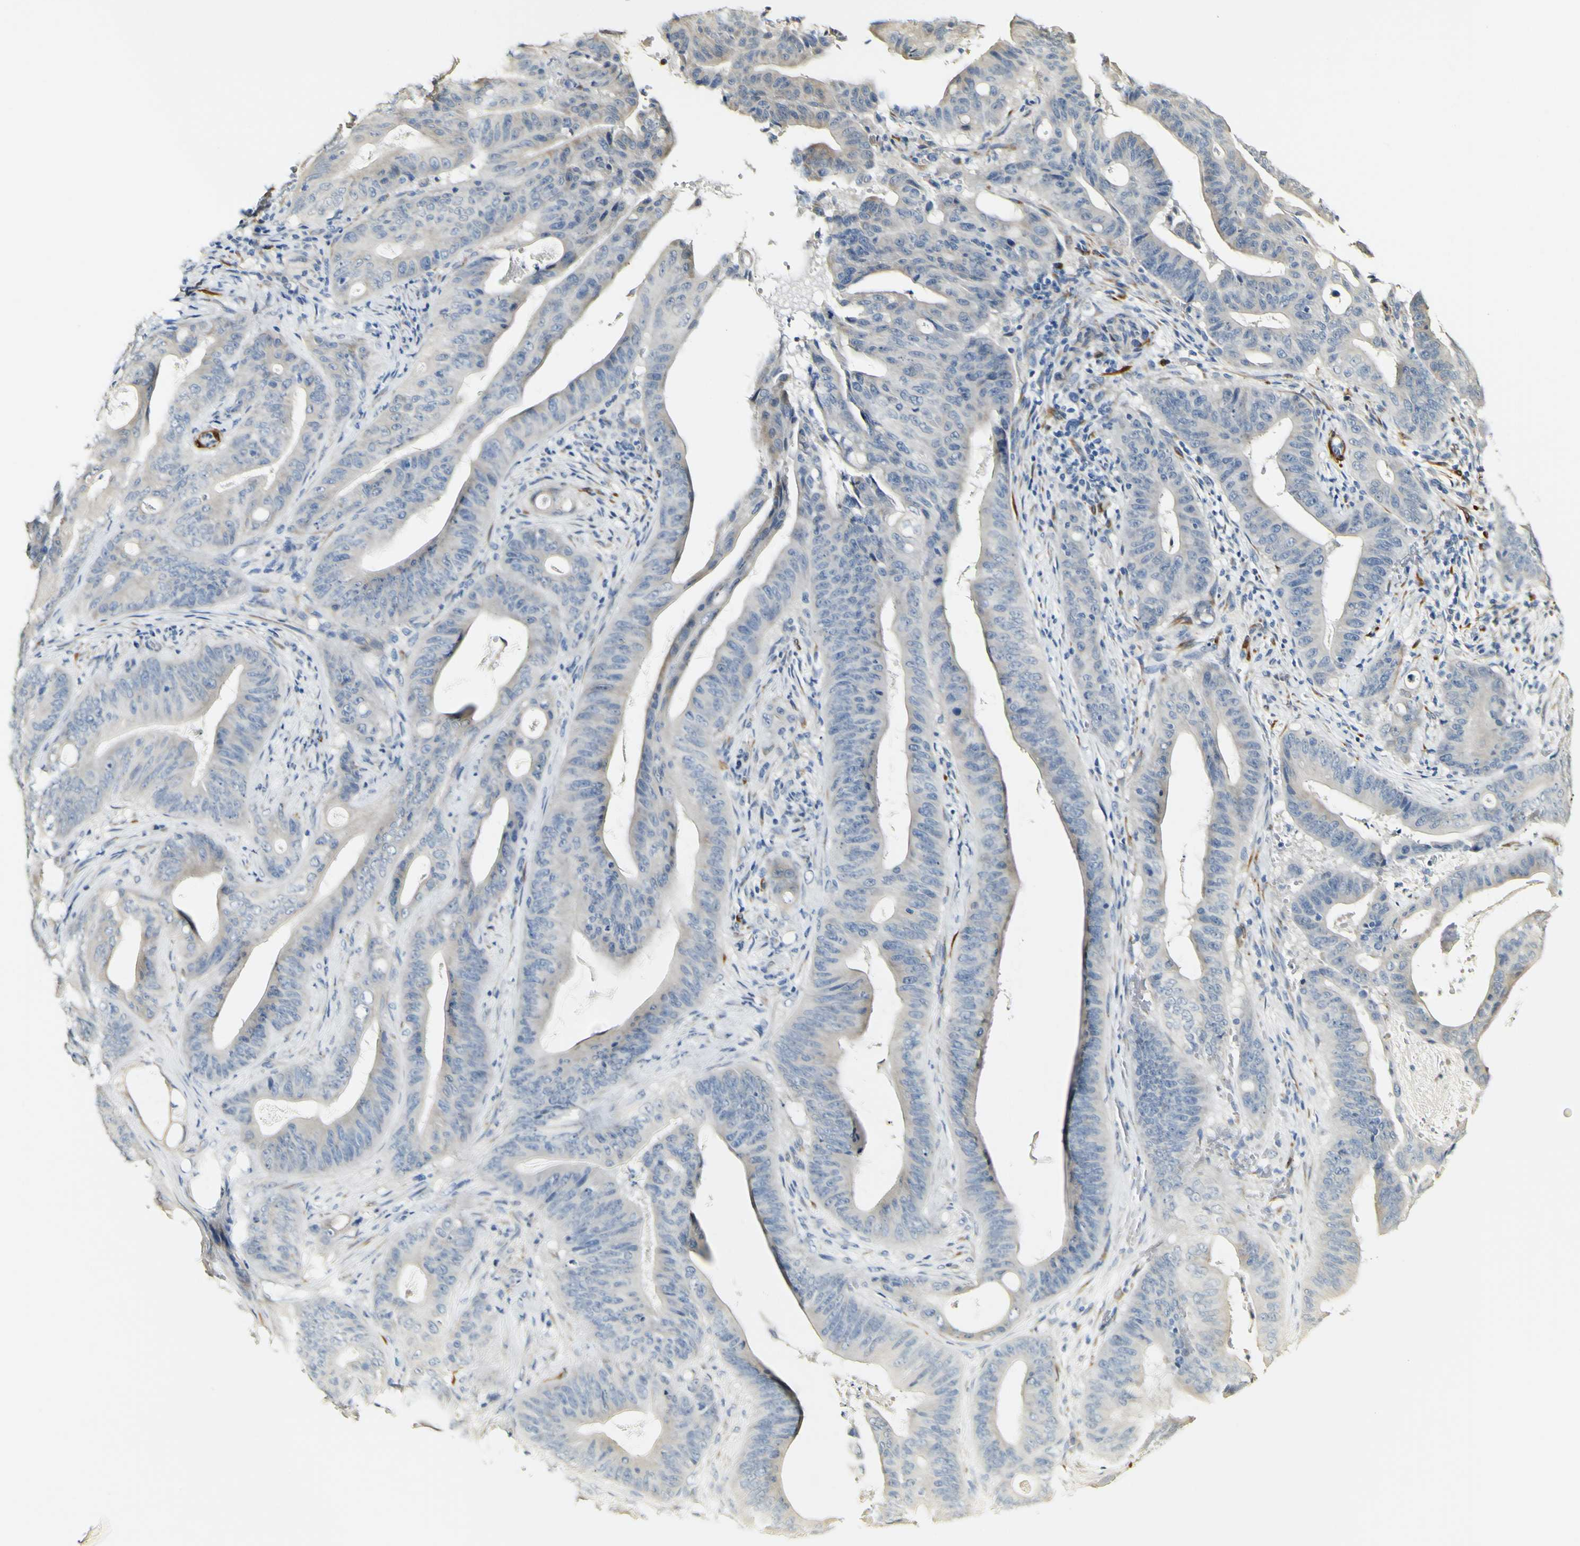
{"staining": {"intensity": "weak", "quantity": "<25%", "location": "cytoplasmic/membranous"}, "tissue": "pancreatic cancer", "cell_type": "Tumor cells", "image_type": "cancer", "snomed": [{"axis": "morphology", "description": "Normal tissue, NOS"}, {"axis": "topography", "description": "Lymph node"}], "caption": "High magnification brightfield microscopy of pancreatic cancer stained with DAB (brown) and counterstained with hematoxylin (blue): tumor cells show no significant staining. (DAB immunohistochemistry (IHC) visualized using brightfield microscopy, high magnification).", "gene": "FMO3", "patient": {"sex": "male", "age": 62}}